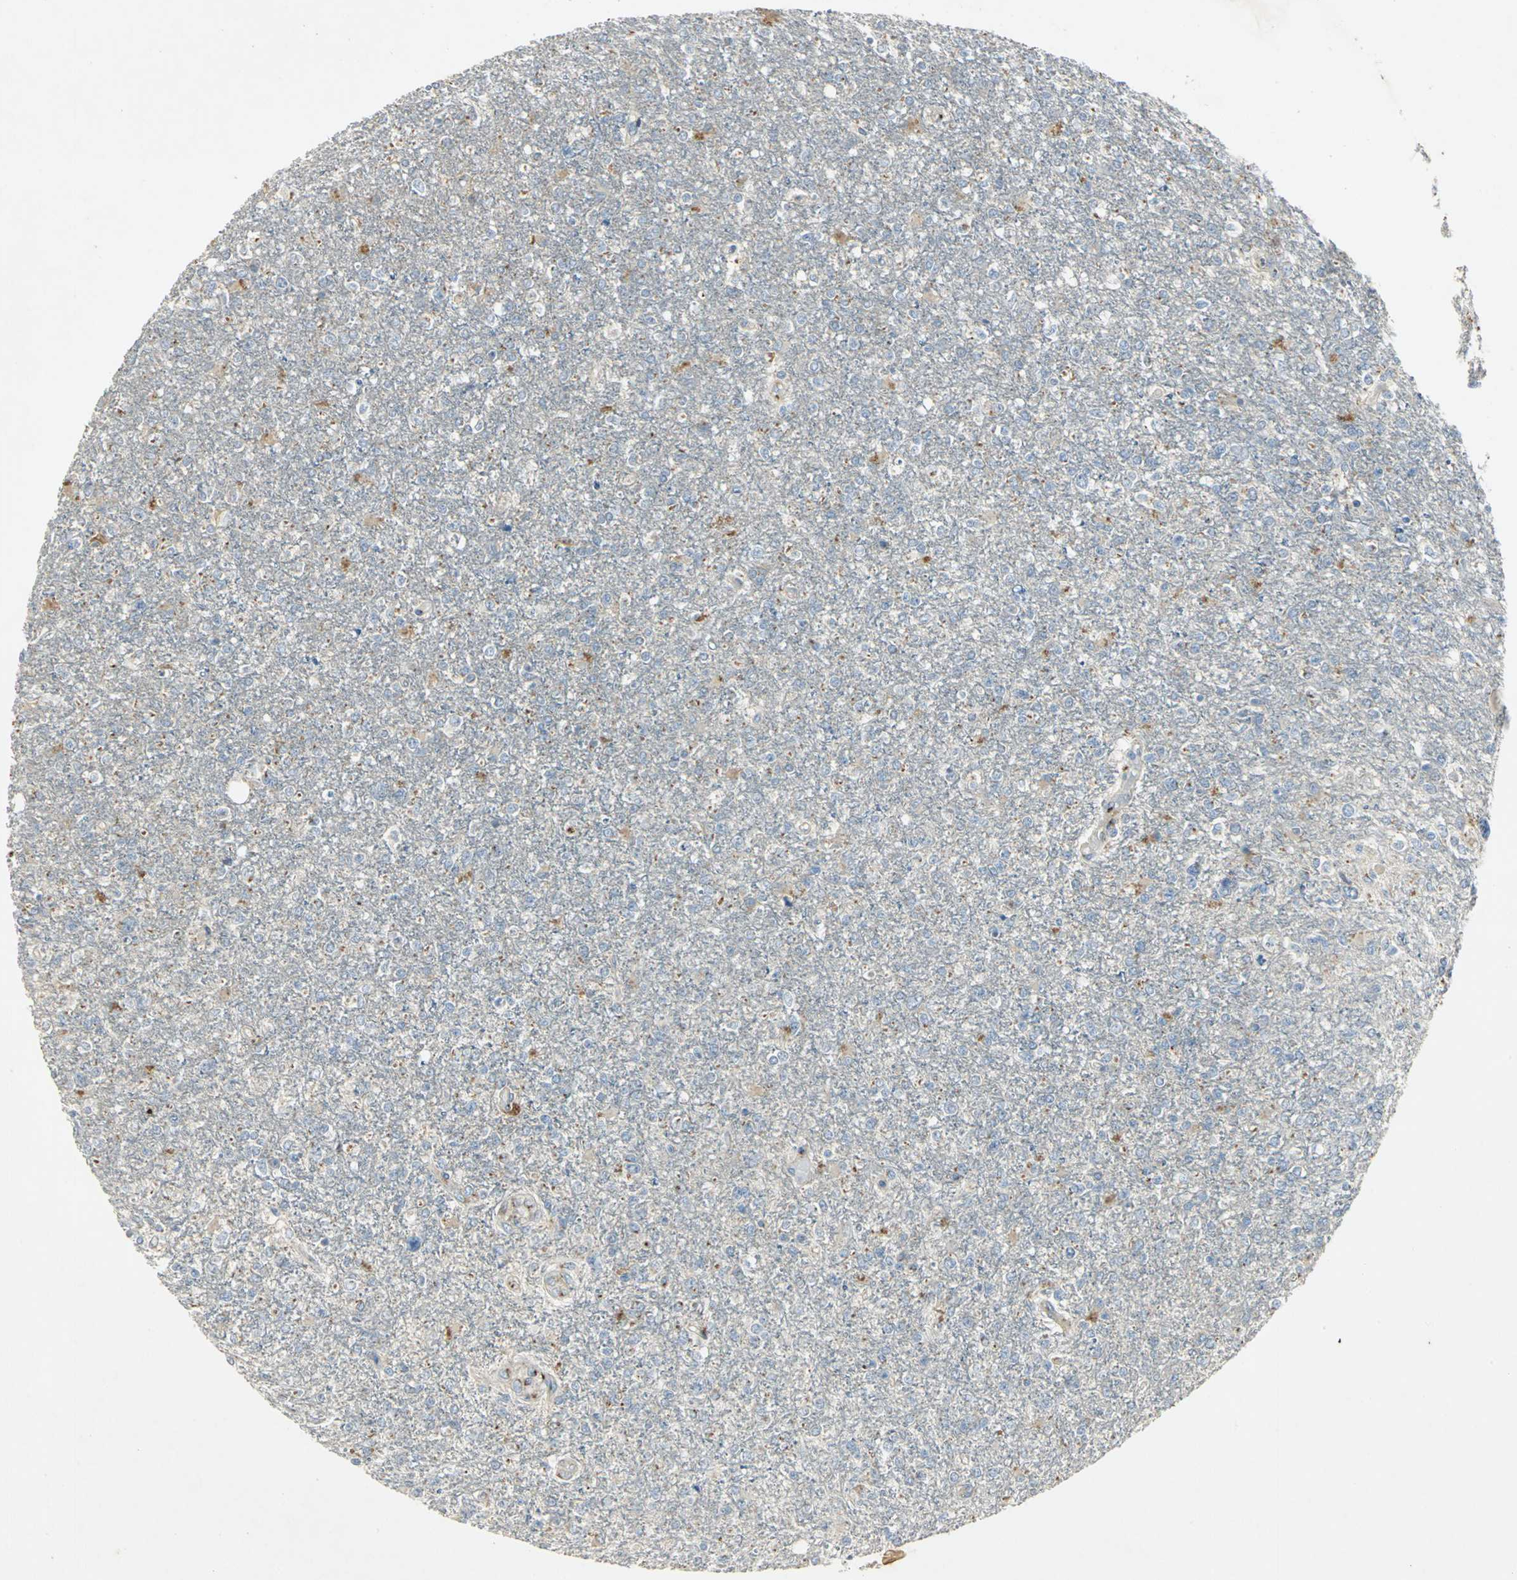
{"staining": {"intensity": "weak", "quantity": "<25%", "location": "cytoplasmic/membranous"}, "tissue": "glioma", "cell_type": "Tumor cells", "image_type": "cancer", "snomed": [{"axis": "morphology", "description": "Glioma, malignant, High grade"}, {"axis": "topography", "description": "Cerebral cortex"}], "caption": "Tumor cells show no significant staining in malignant glioma (high-grade).", "gene": "TM9SF2", "patient": {"sex": "male", "age": 76}}